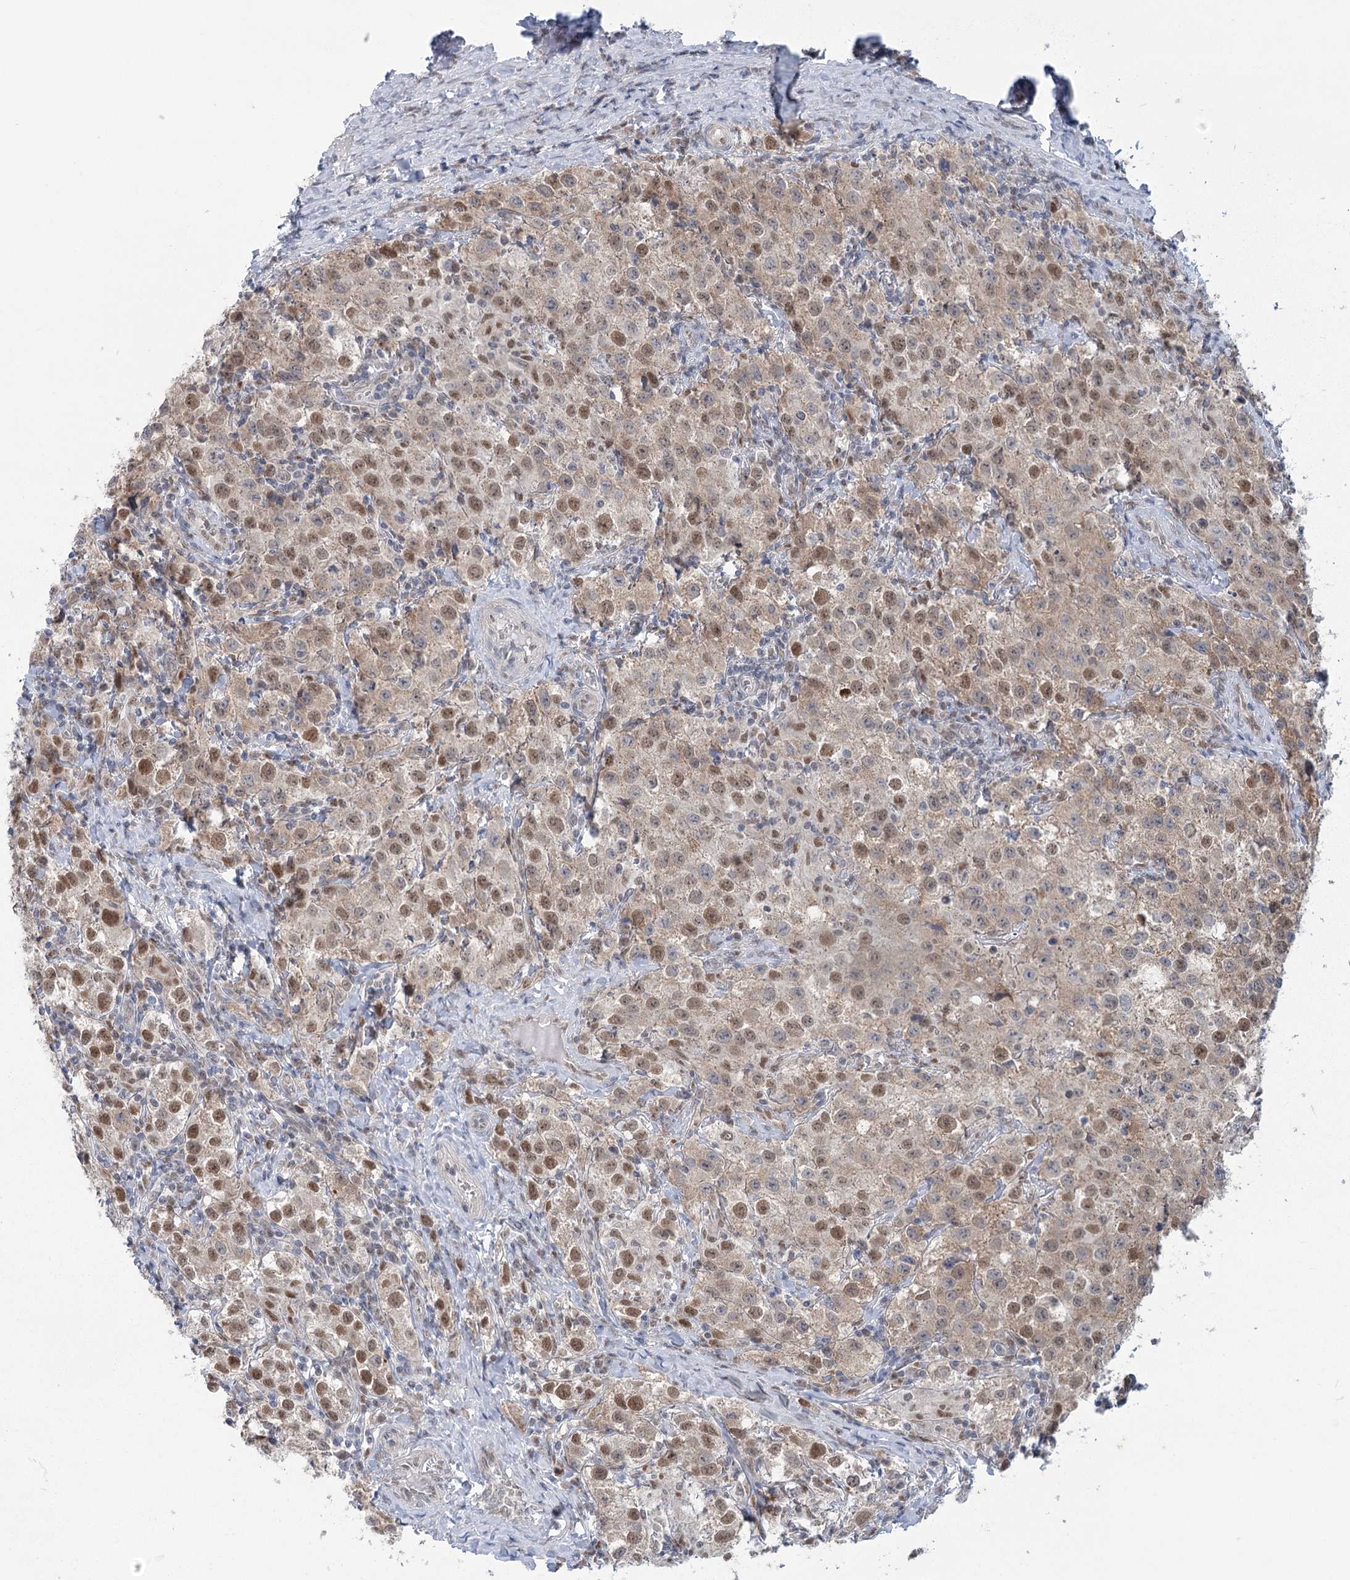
{"staining": {"intensity": "moderate", "quantity": ">75%", "location": "nuclear"}, "tissue": "testis cancer", "cell_type": "Tumor cells", "image_type": "cancer", "snomed": [{"axis": "morphology", "description": "Seminoma, NOS"}, {"axis": "morphology", "description": "Carcinoma, Embryonal, NOS"}, {"axis": "topography", "description": "Testis"}], "caption": "IHC of human testis cancer (seminoma) shows medium levels of moderate nuclear staining in approximately >75% of tumor cells.", "gene": "MTG1", "patient": {"sex": "male", "age": 43}}